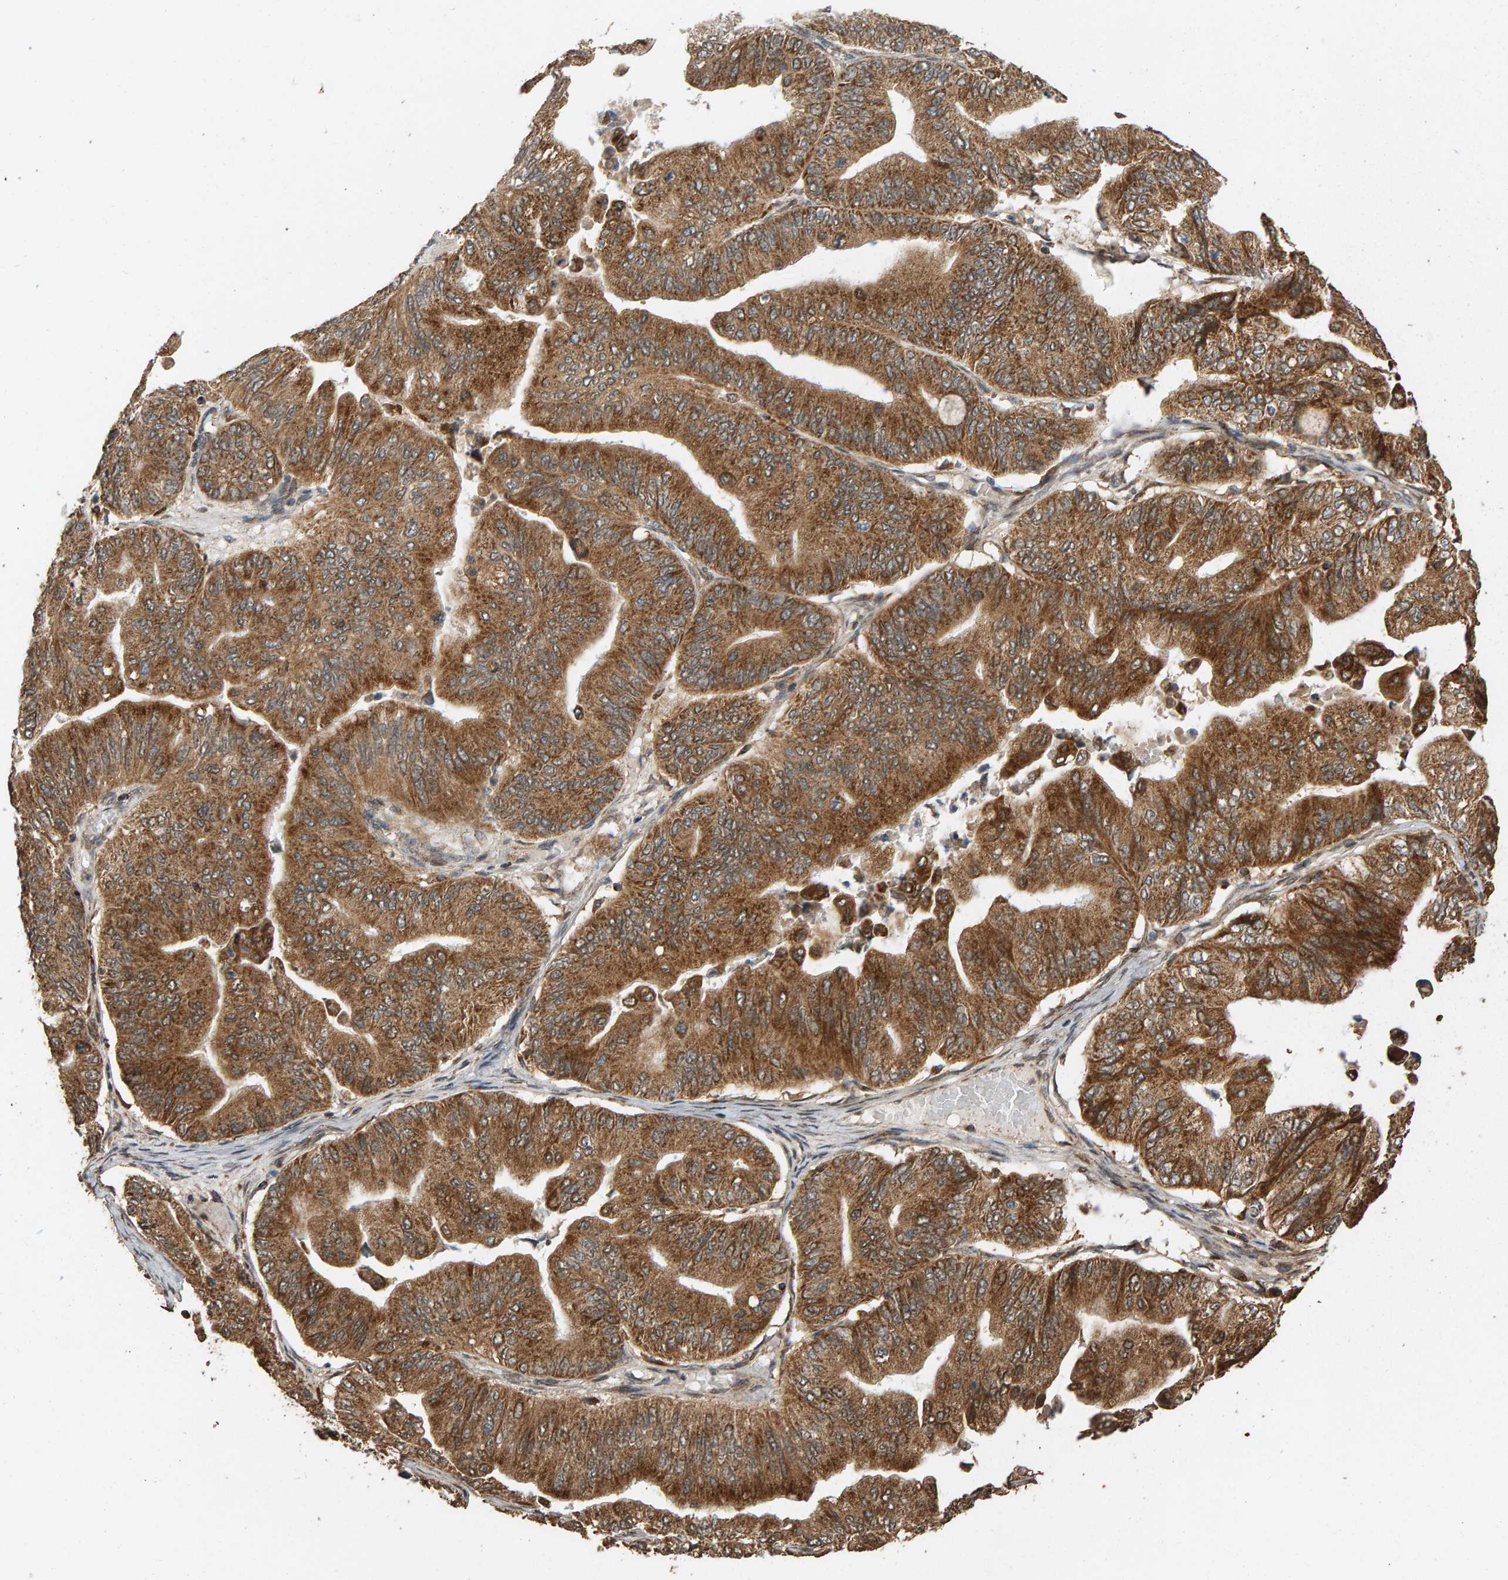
{"staining": {"intensity": "strong", "quantity": ">75%", "location": "cytoplasmic/membranous"}, "tissue": "ovarian cancer", "cell_type": "Tumor cells", "image_type": "cancer", "snomed": [{"axis": "morphology", "description": "Cystadenocarcinoma, mucinous, NOS"}, {"axis": "topography", "description": "Ovary"}], "caption": "Protein staining by IHC displays strong cytoplasmic/membranous staining in about >75% of tumor cells in ovarian cancer (mucinous cystadenocarcinoma).", "gene": "GSTK1", "patient": {"sex": "female", "age": 61}}